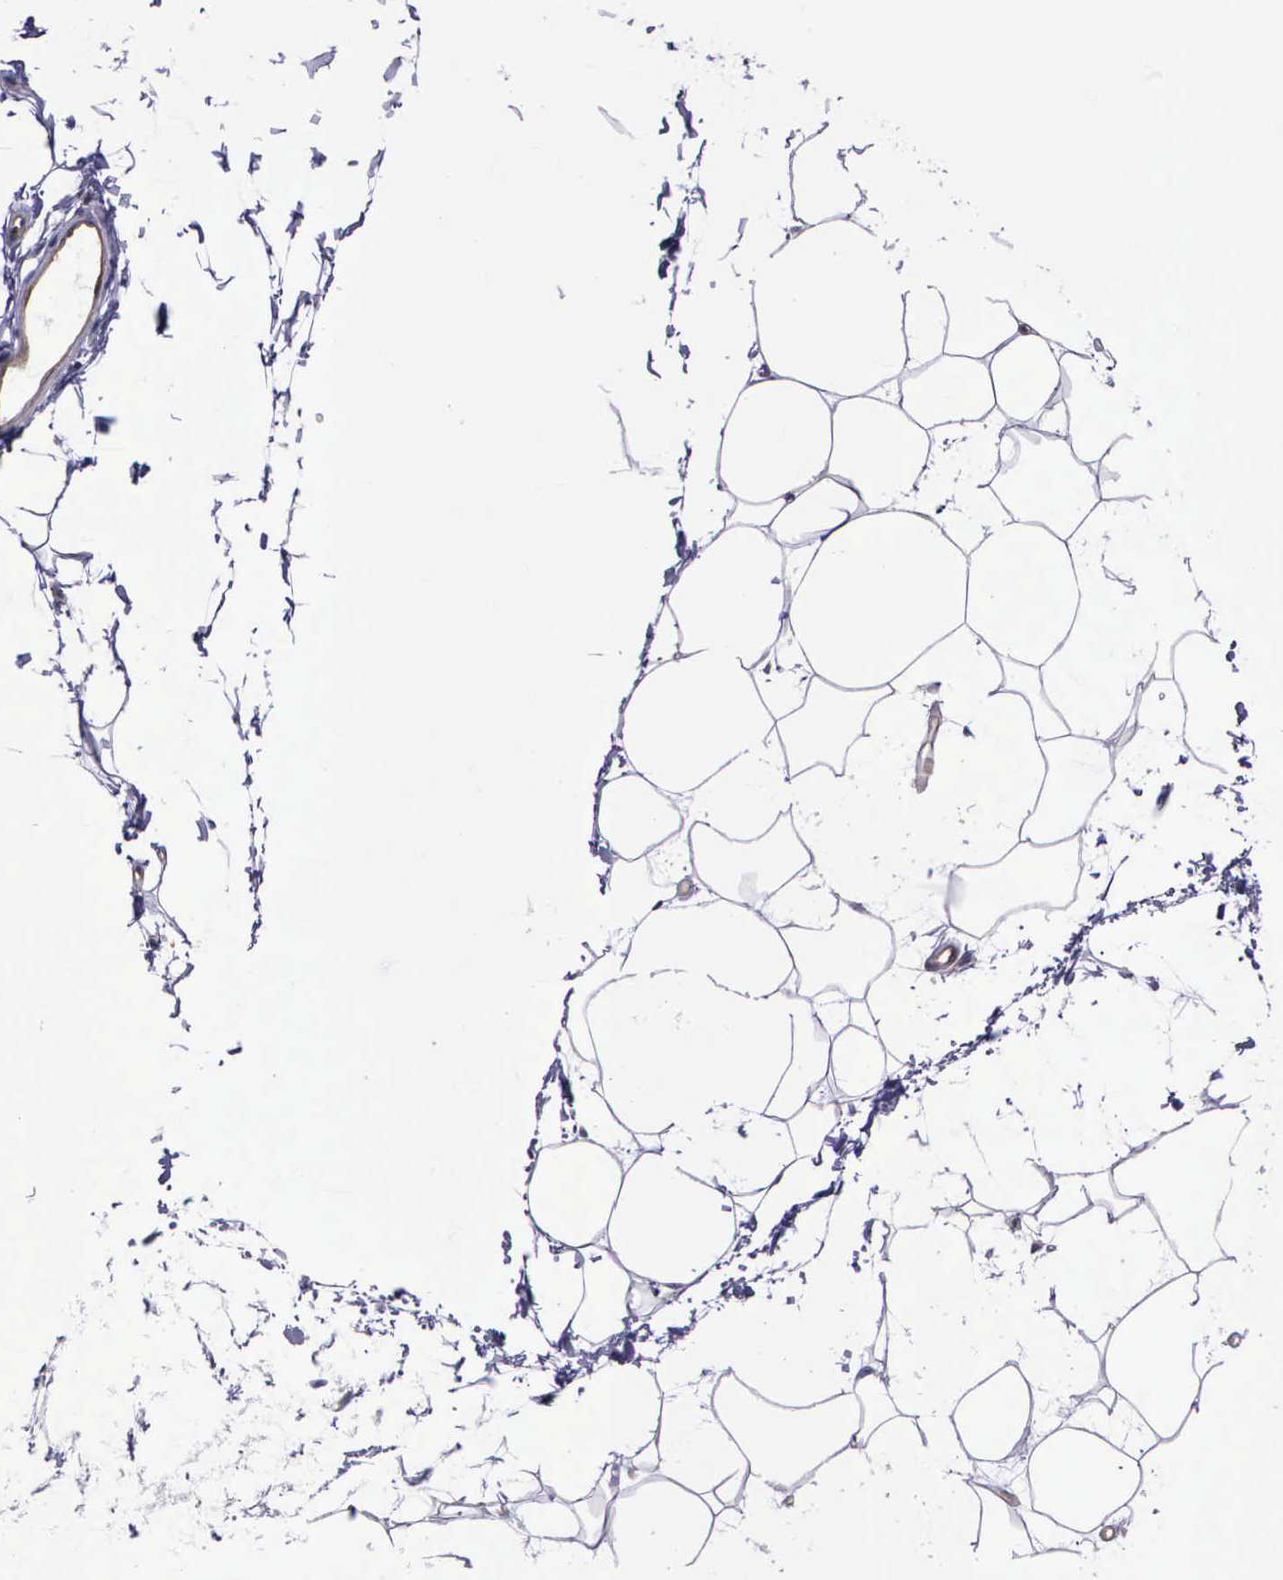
{"staining": {"intensity": "negative", "quantity": "none", "location": "none"}, "tissue": "adipose tissue", "cell_type": "Adipocytes", "image_type": "normal", "snomed": [{"axis": "morphology", "description": "Normal tissue, NOS"}, {"axis": "topography", "description": "Breast"}], "caption": "Immunohistochemistry of normal human adipose tissue shows no expression in adipocytes.", "gene": "GMPR2", "patient": {"sex": "female", "age": 45}}